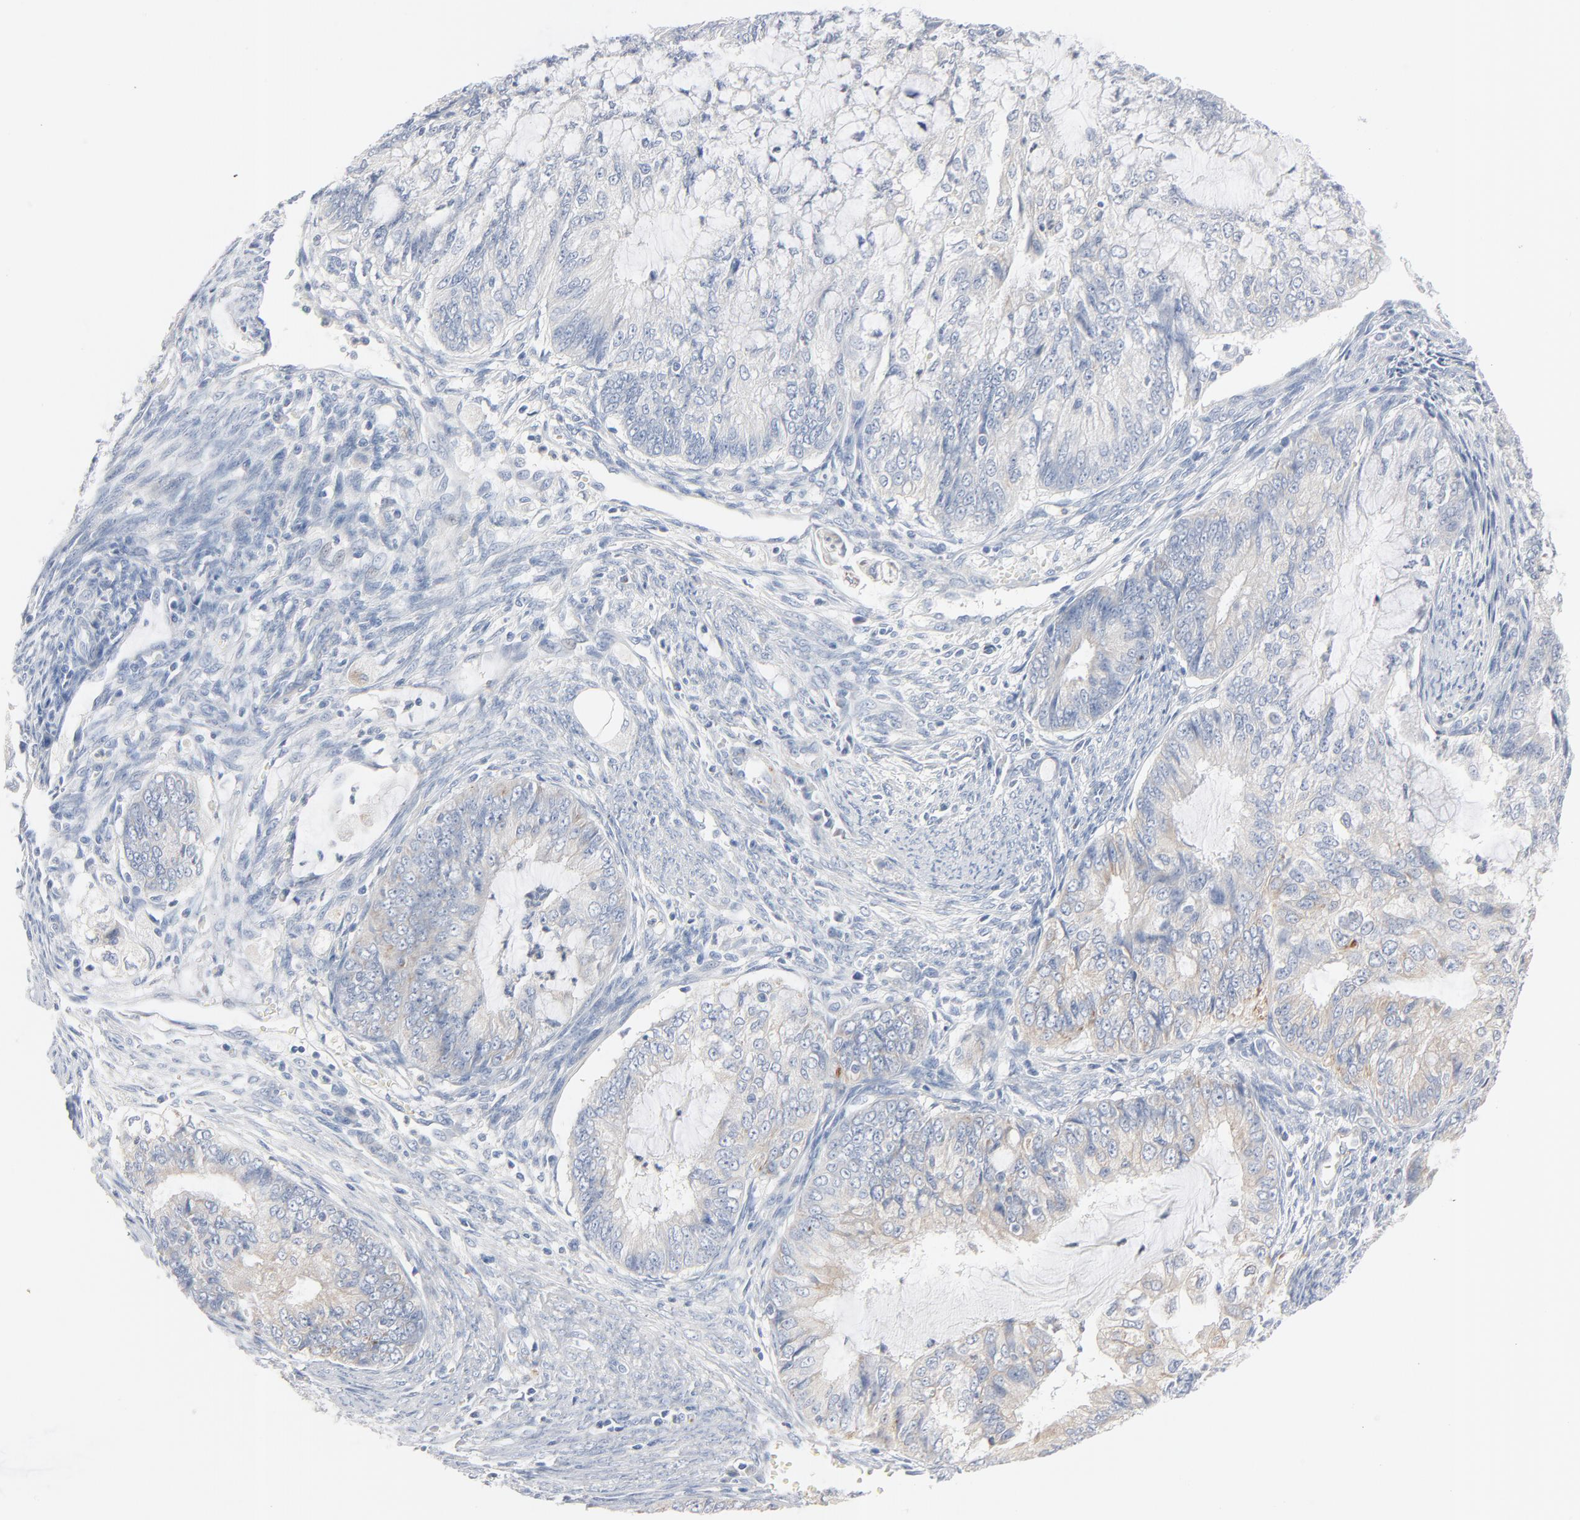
{"staining": {"intensity": "negative", "quantity": "none", "location": "none"}, "tissue": "endometrial cancer", "cell_type": "Tumor cells", "image_type": "cancer", "snomed": [{"axis": "morphology", "description": "Adenocarcinoma, NOS"}, {"axis": "topography", "description": "Endometrium"}], "caption": "A photomicrograph of adenocarcinoma (endometrial) stained for a protein demonstrates no brown staining in tumor cells. Nuclei are stained in blue.", "gene": "IFT43", "patient": {"sex": "female", "age": 75}}